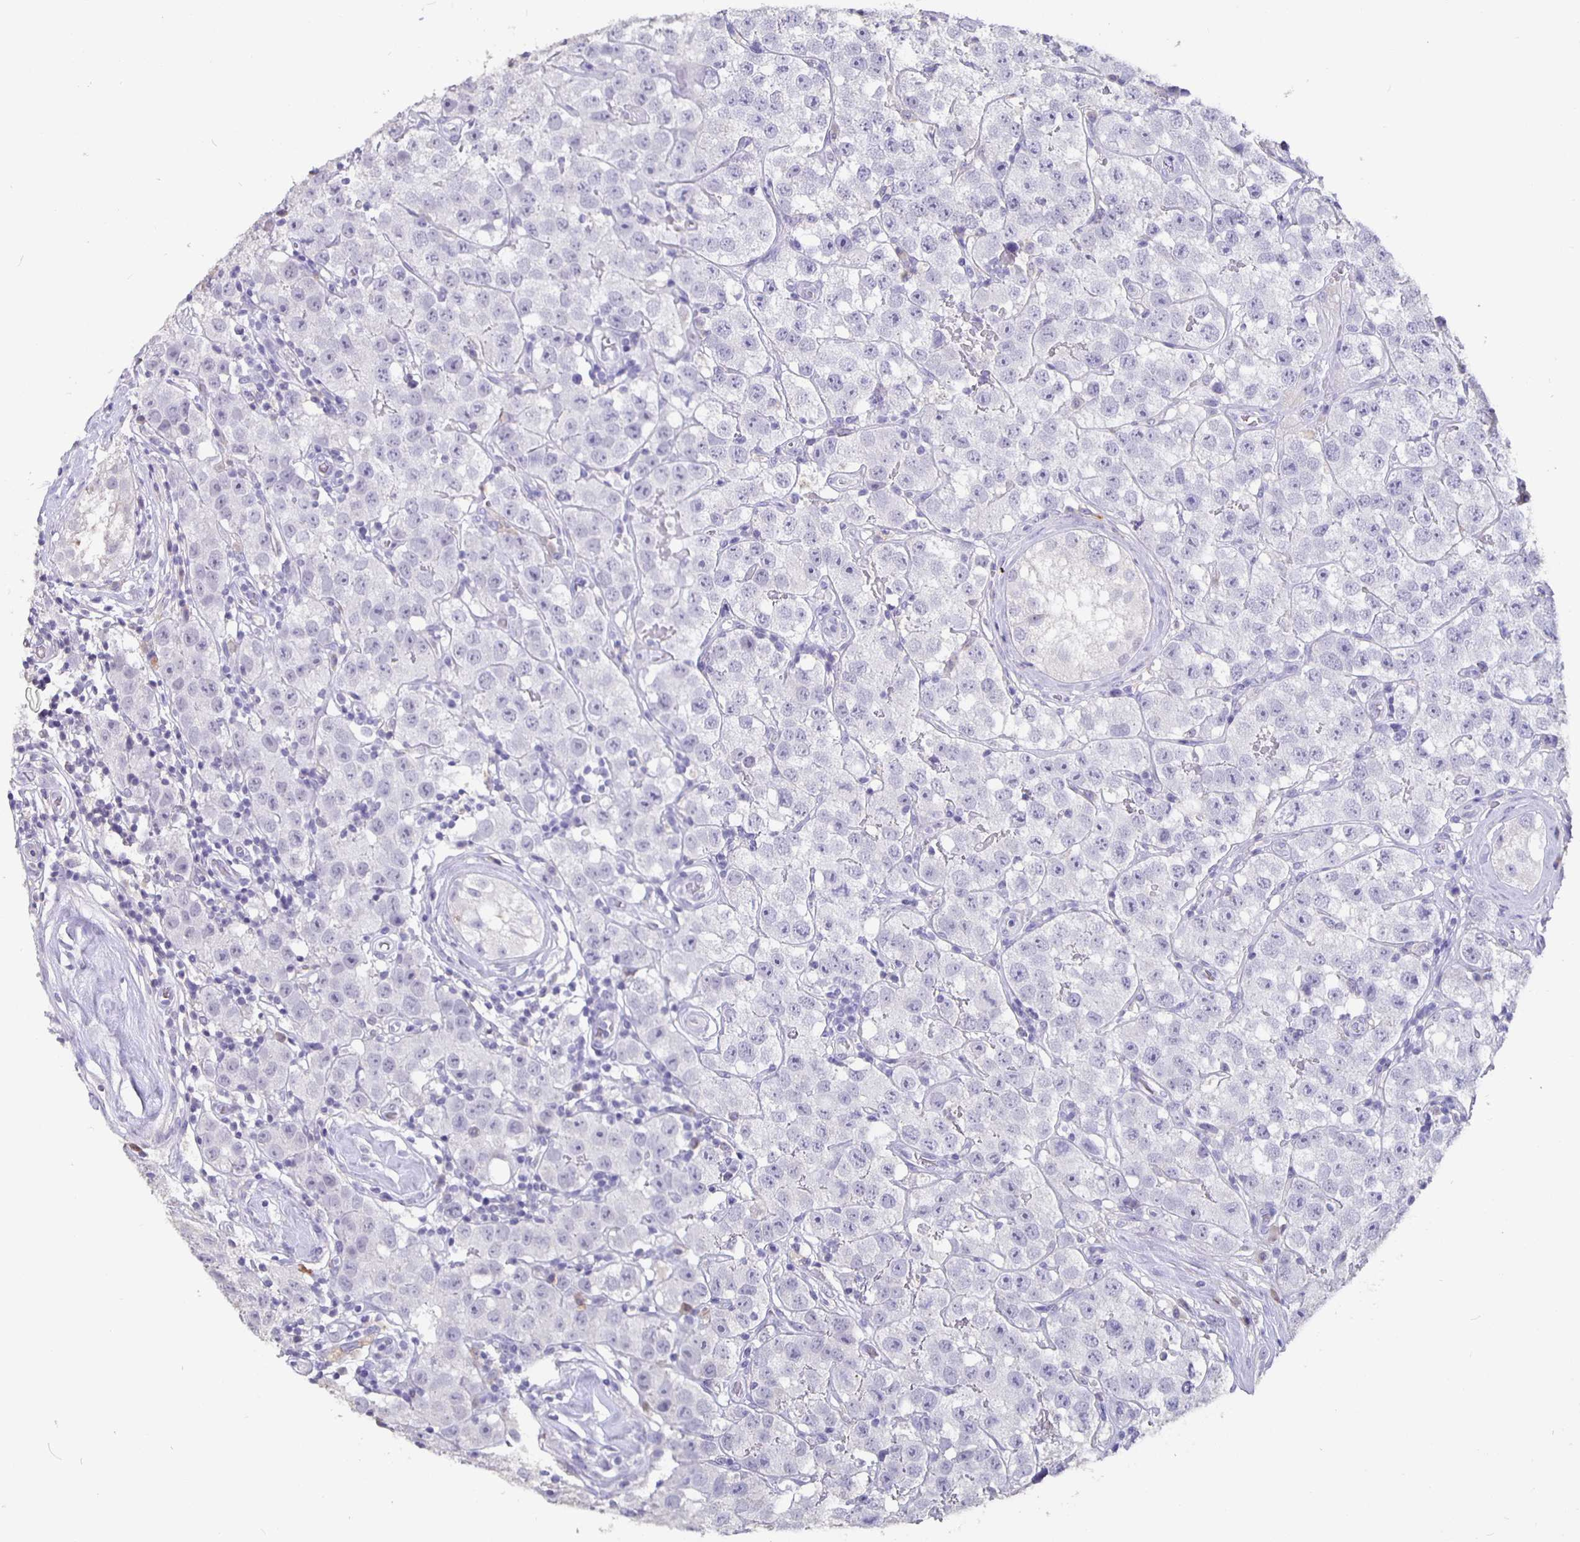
{"staining": {"intensity": "negative", "quantity": "none", "location": "none"}, "tissue": "testis cancer", "cell_type": "Tumor cells", "image_type": "cancer", "snomed": [{"axis": "morphology", "description": "Seminoma, NOS"}, {"axis": "topography", "description": "Testis"}], "caption": "The micrograph displays no staining of tumor cells in testis cancer.", "gene": "GPX4", "patient": {"sex": "male", "age": 34}}